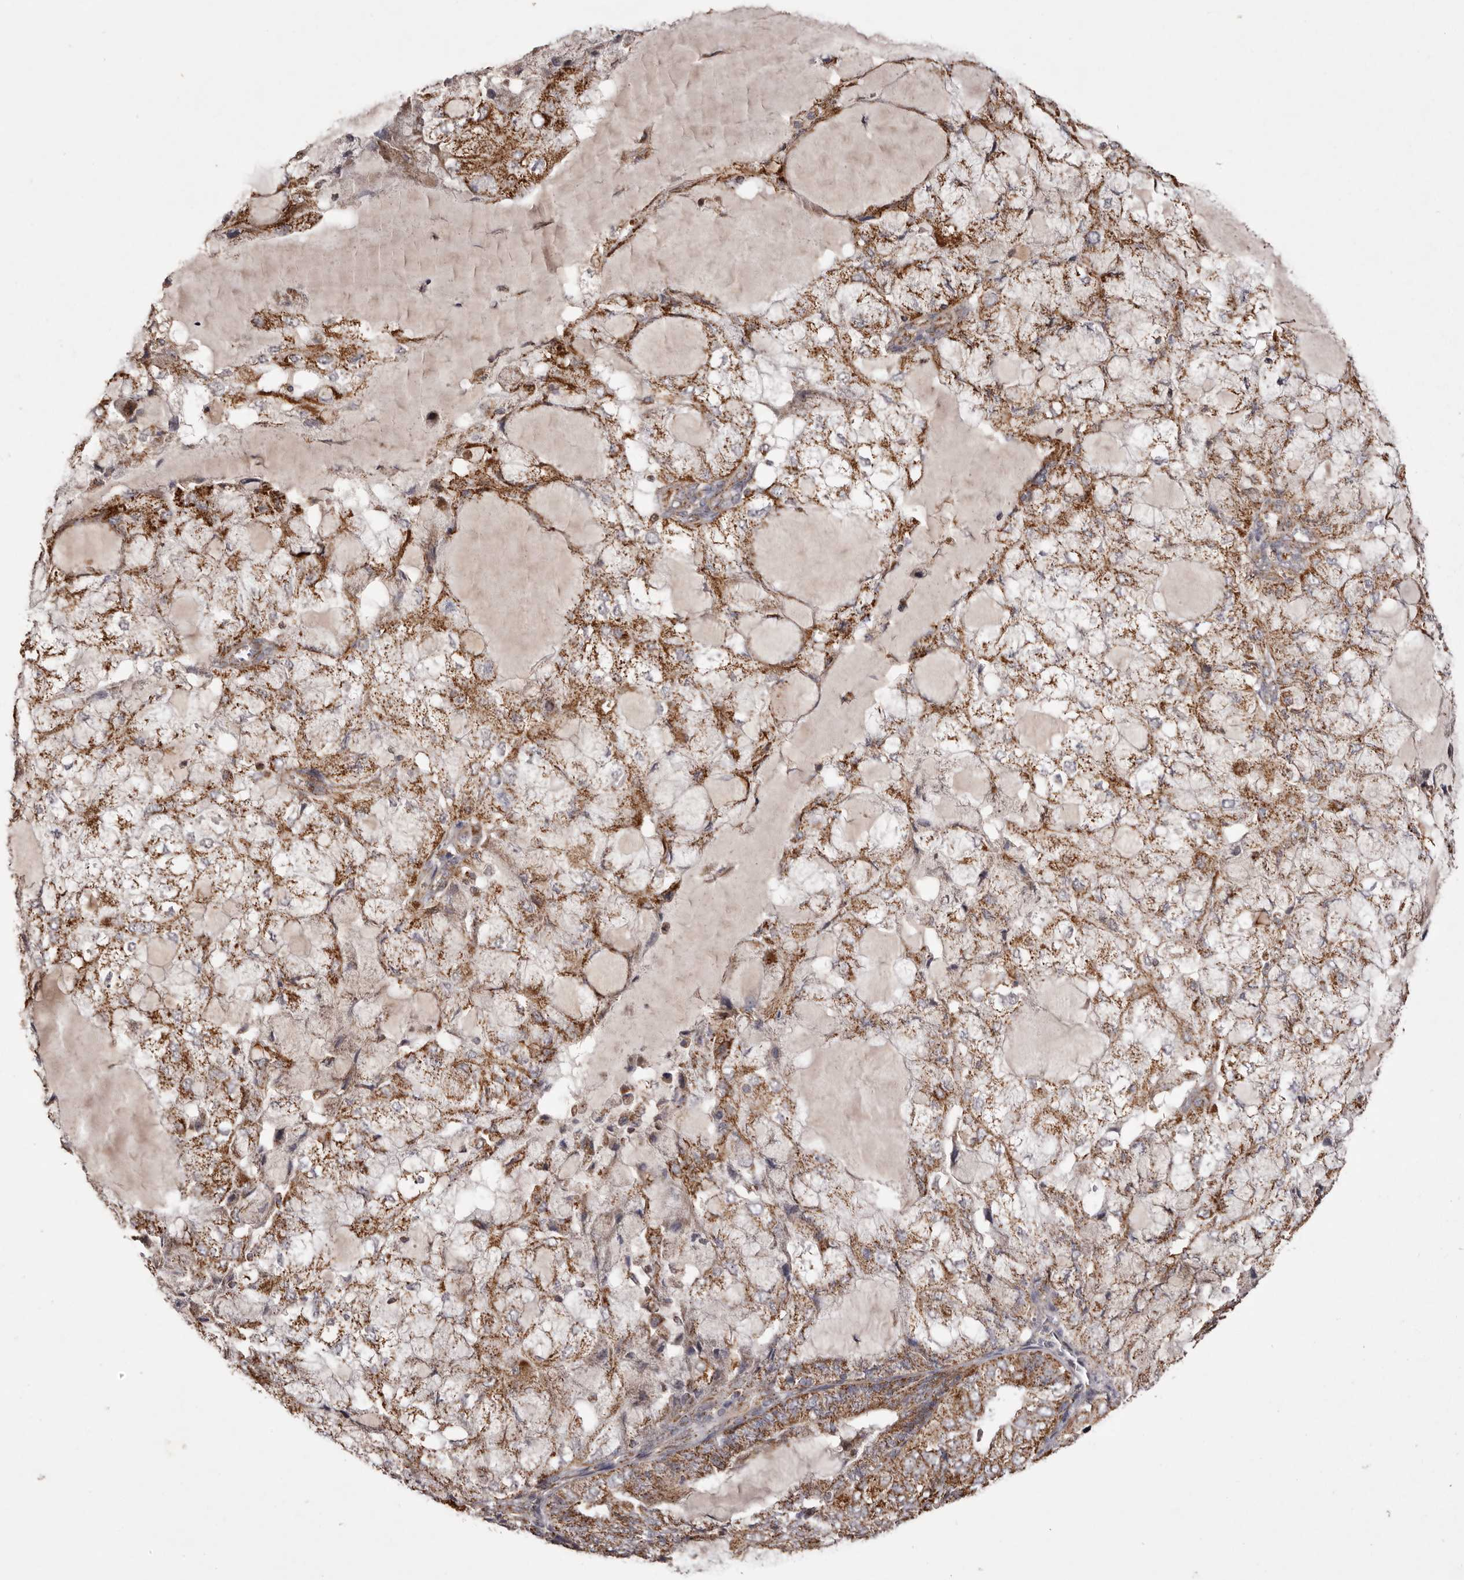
{"staining": {"intensity": "moderate", "quantity": ">75%", "location": "cytoplasmic/membranous"}, "tissue": "endometrial cancer", "cell_type": "Tumor cells", "image_type": "cancer", "snomed": [{"axis": "morphology", "description": "Adenocarcinoma, NOS"}, {"axis": "topography", "description": "Endometrium"}], "caption": "About >75% of tumor cells in human endometrial adenocarcinoma exhibit moderate cytoplasmic/membranous protein expression as visualized by brown immunohistochemical staining.", "gene": "CPLANE2", "patient": {"sex": "female", "age": 81}}